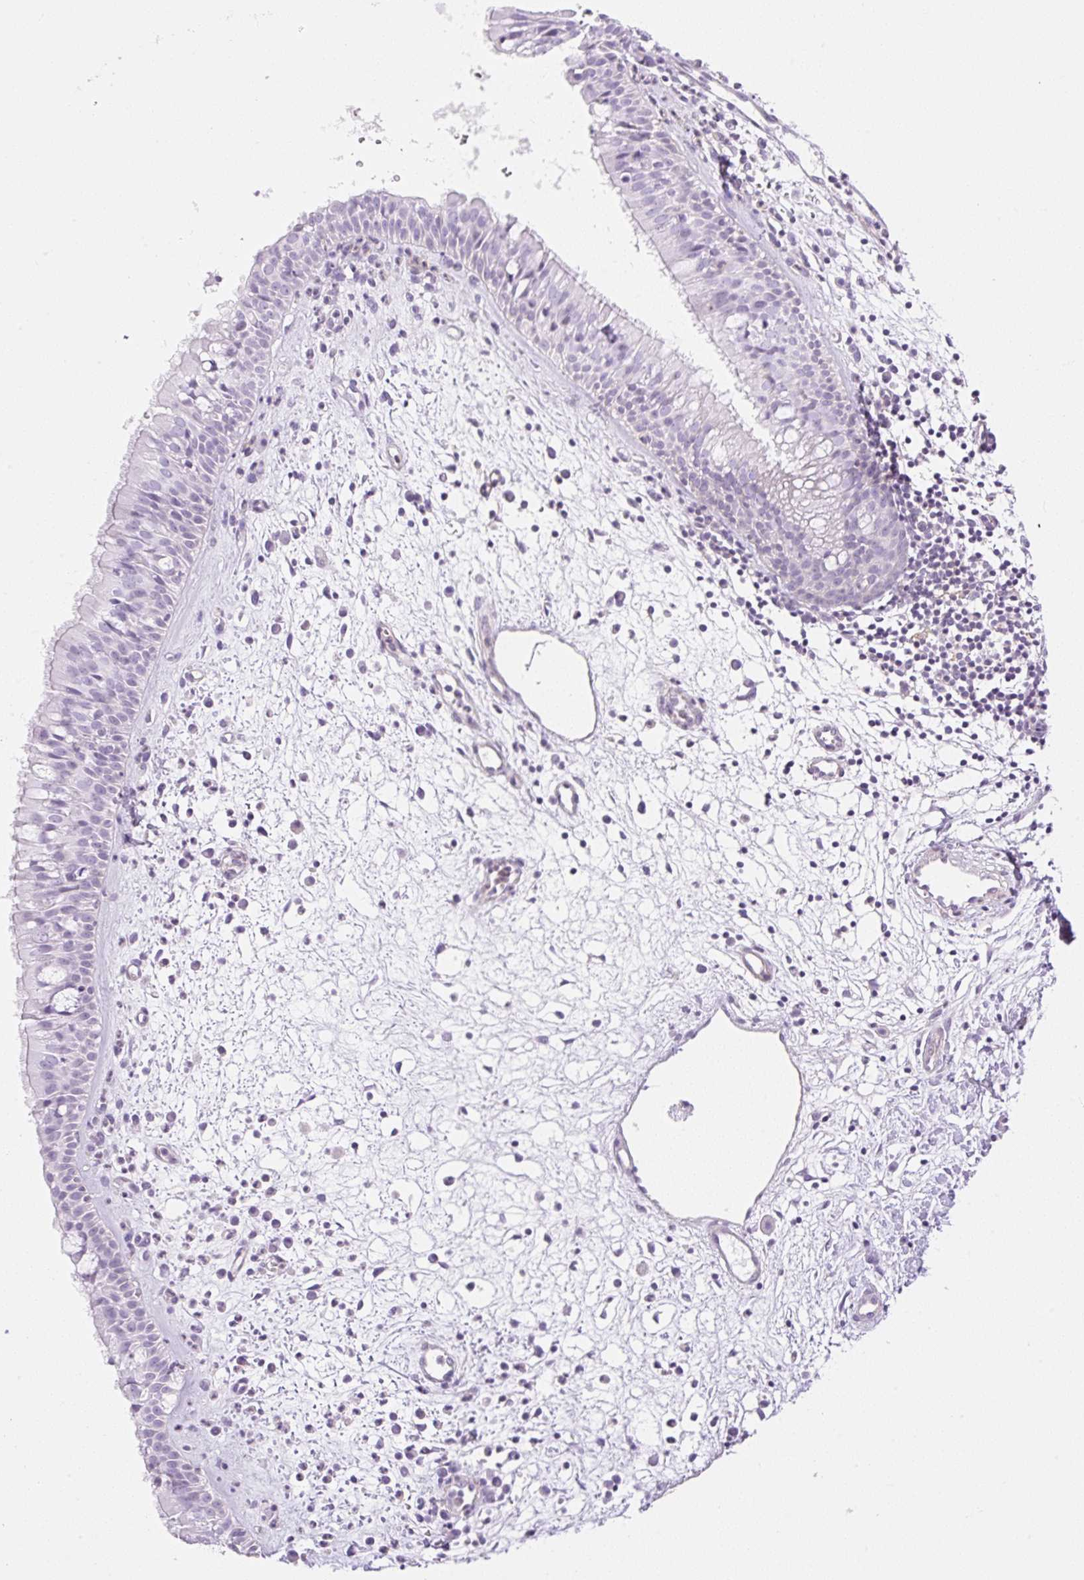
{"staining": {"intensity": "negative", "quantity": "none", "location": "none"}, "tissue": "nasopharynx", "cell_type": "Respiratory epithelial cells", "image_type": "normal", "snomed": [{"axis": "morphology", "description": "Normal tissue, NOS"}, {"axis": "topography", "description": "Nasopharynx"}], "caption": "High power microscopy photomicrograph of an immunohistochemistry (IHC) image of benign nasopharynx, revealing no significant expression in respiratory epithelial cells.", "gene": "EHD1", "patient": {"sex": "male", "age": 65}}